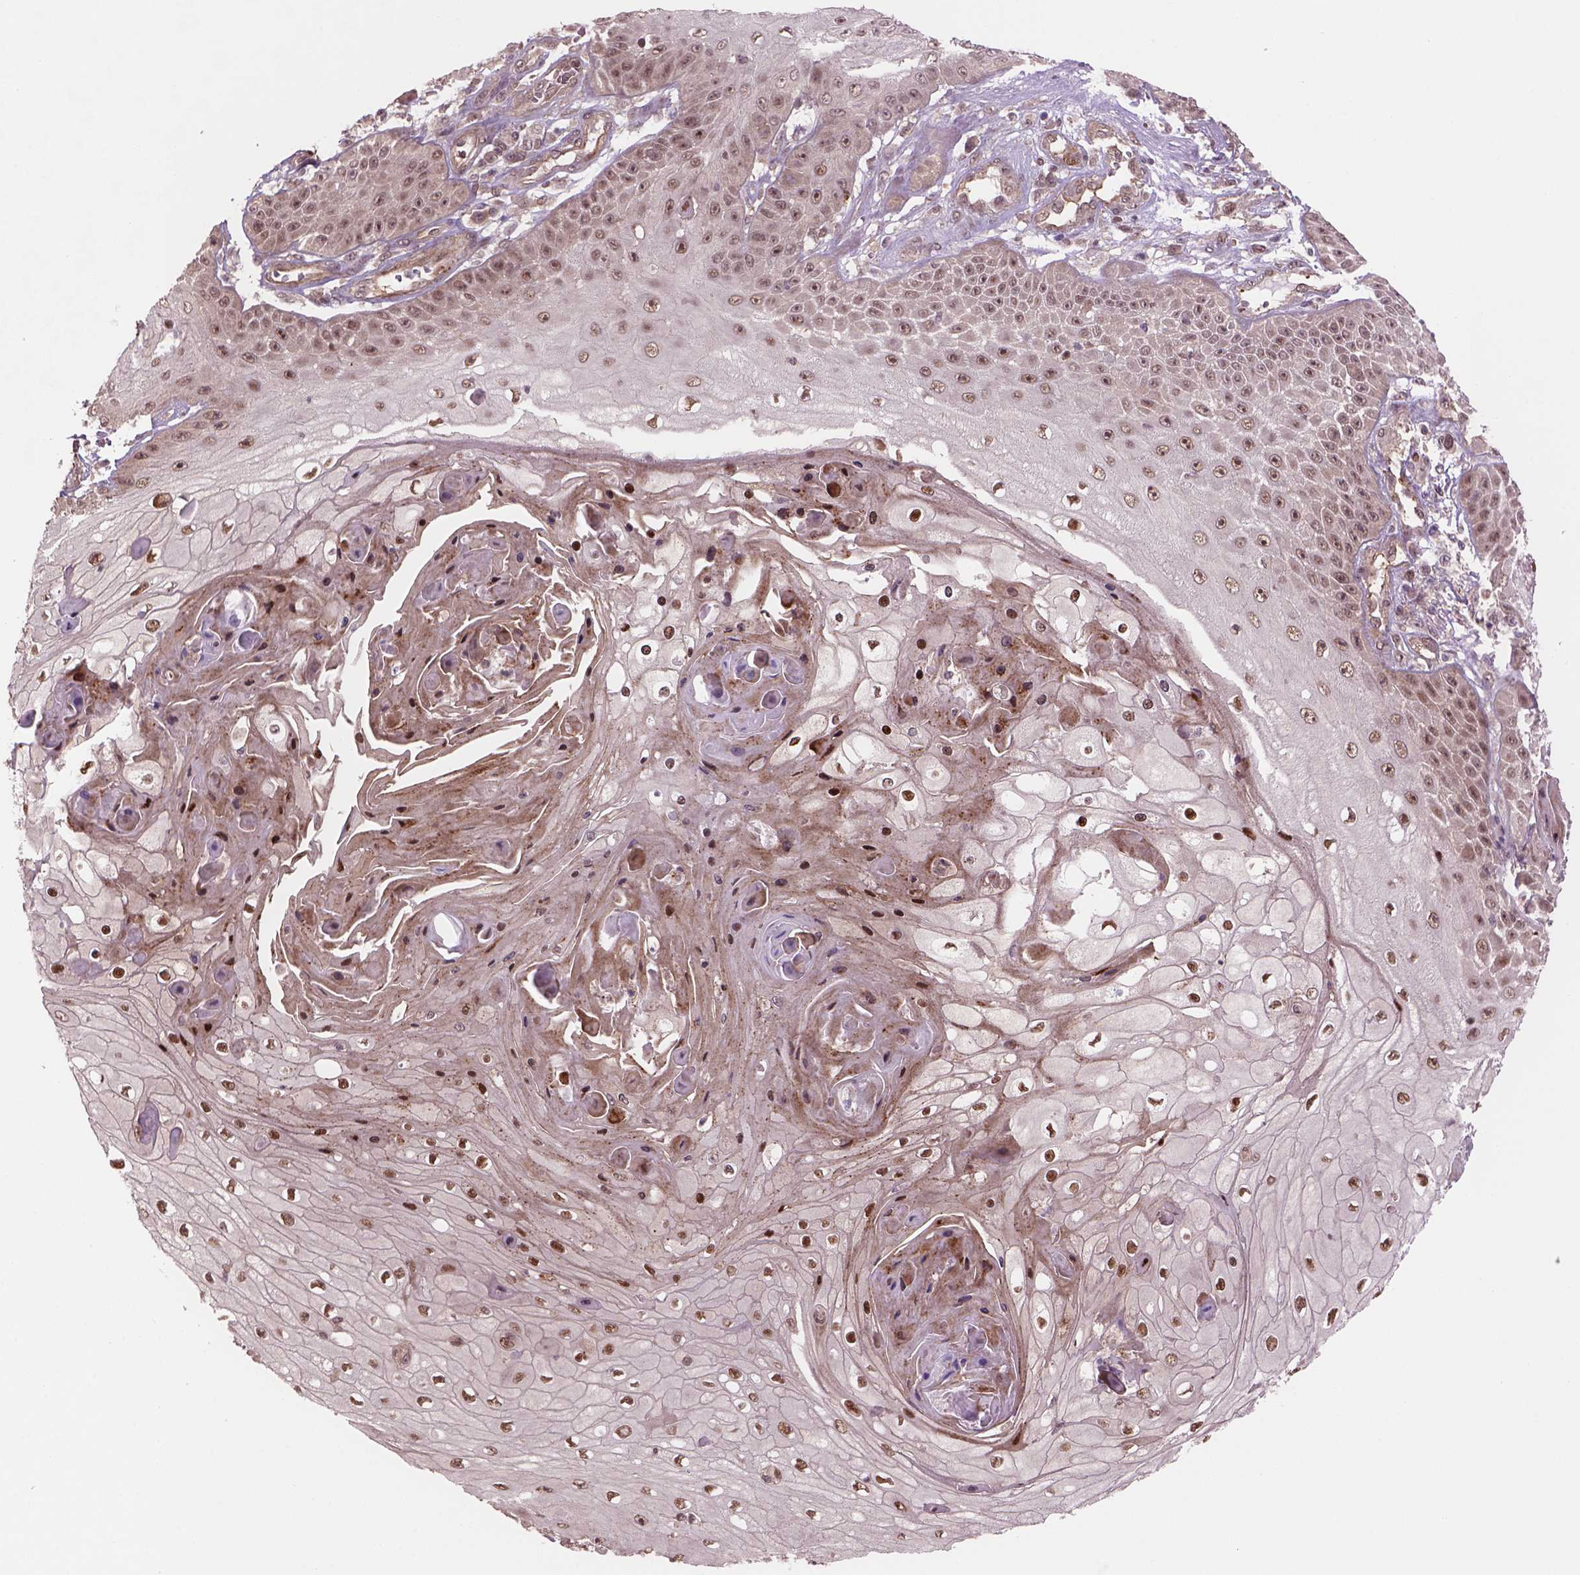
{"staining": {"intensity": "moderate", "quantity": "<25%", "location": "cytoplasmic/membranous,nuclear"}, "tissue": "skin cancer", "cell_type": "Tumor cells", "image_type": "cancer", "snomed": [{"axis": "morphology", "description": "Squamous cell carcinoma, NOS"}, {"axis": "topography", "description": "Skin"}], "caption": "Skin squamous cell carcinoma was stained to show a protein in brown. There is low levels of moderate cytoplasmic/membranous and nuclear expression in approximately <25% of tumor cells.", "gene": "PSMD11", "patient": {"sex": "male", "age": 70}}